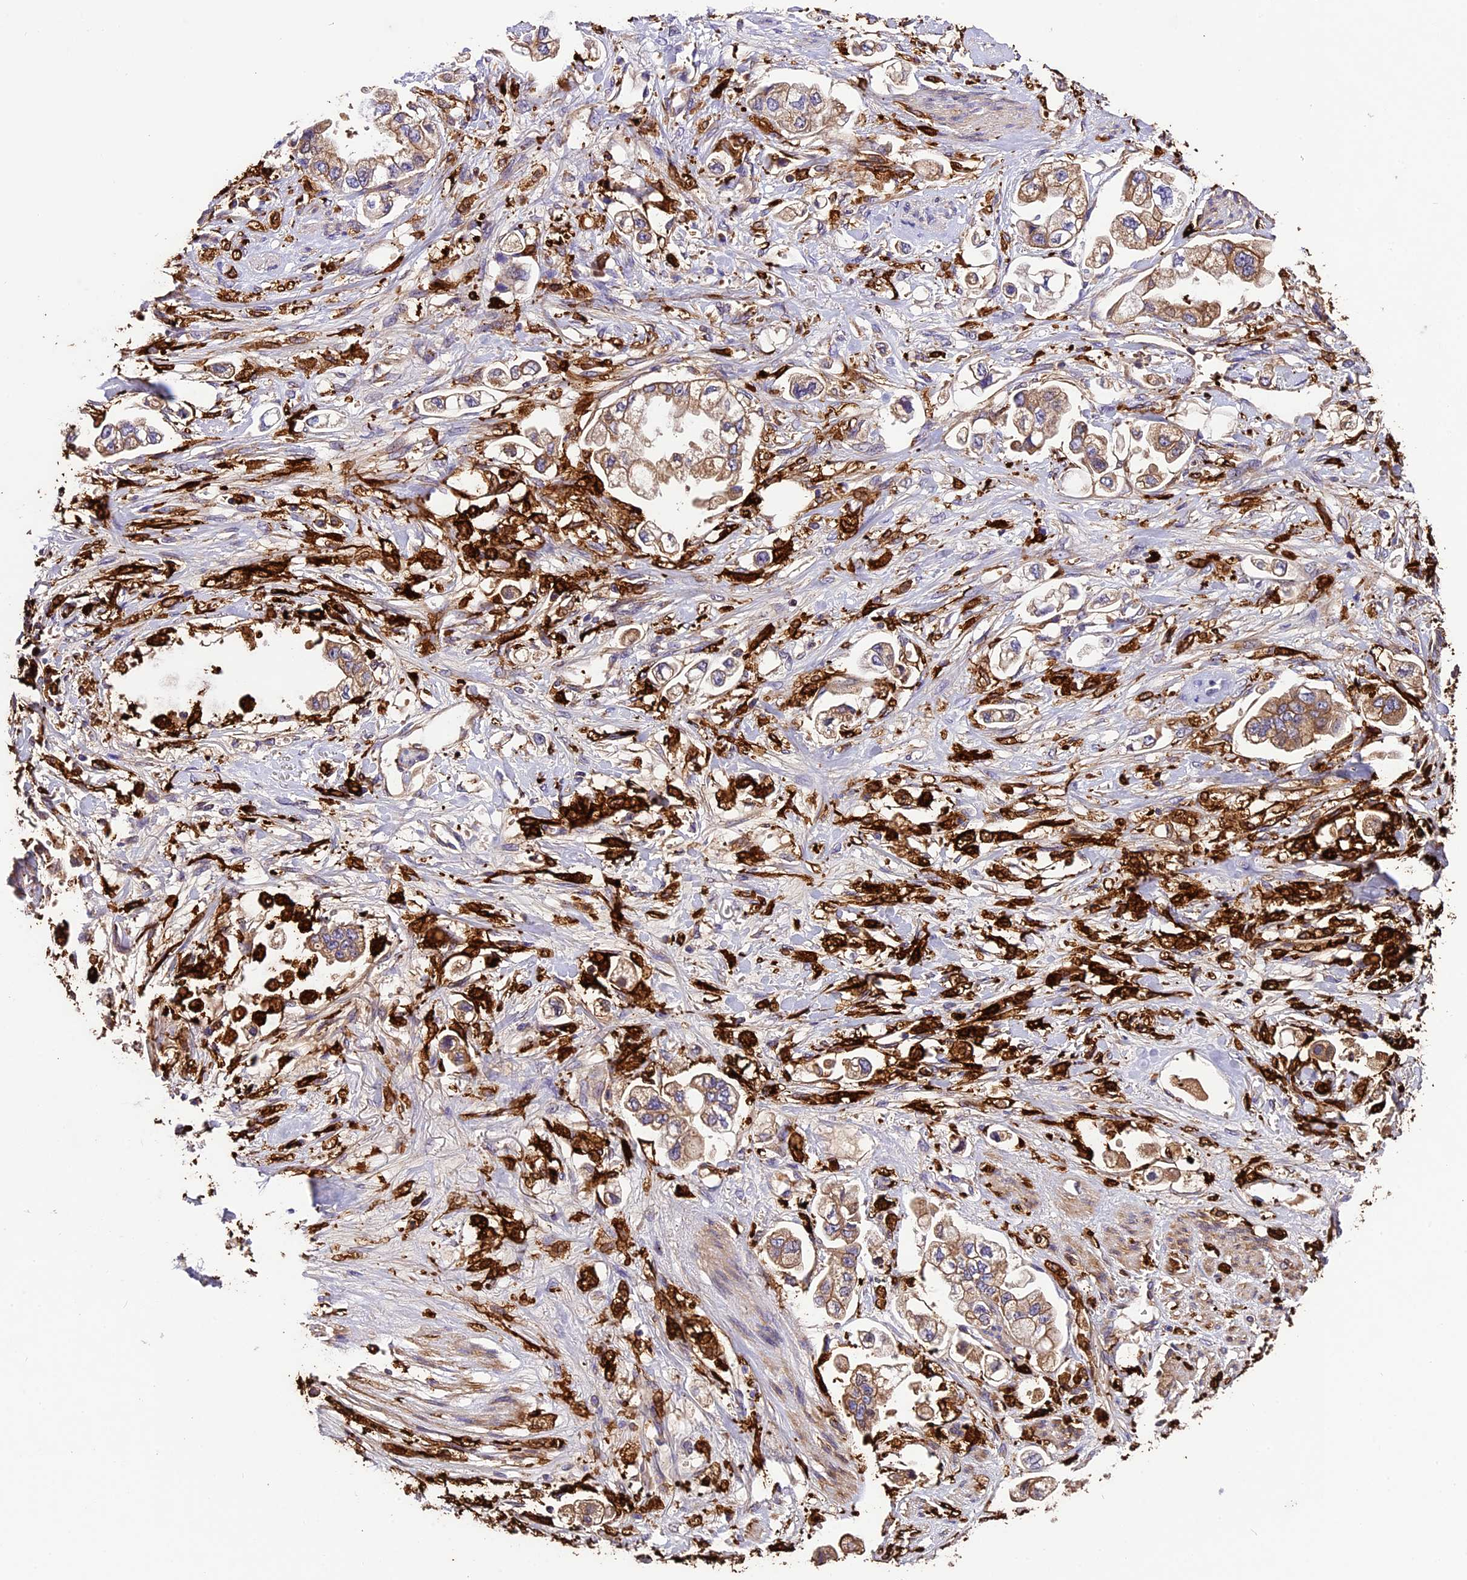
{"staining": {"intensity": "weak", "quantity": ">75%", "location": "cytoplasmic/membranous"}, "tissue": "stomach cancer", "cell_type": "Tumor cells", "image_type": "cancer", "snomed": [{"axis": "morphology", "description": "Adenocarcinoma, NOS"}, {"axis": "topography", "description": "Stomach"}], "caption": "About >75% of tumor cells in adenocarcinoma (stomach) exhibit weak cytoplasmic/membranous protein staining as visualized by brown immunohistochemical staining.", "gene": "CILP2", "patient": {"sex": "male", "age": 62}}